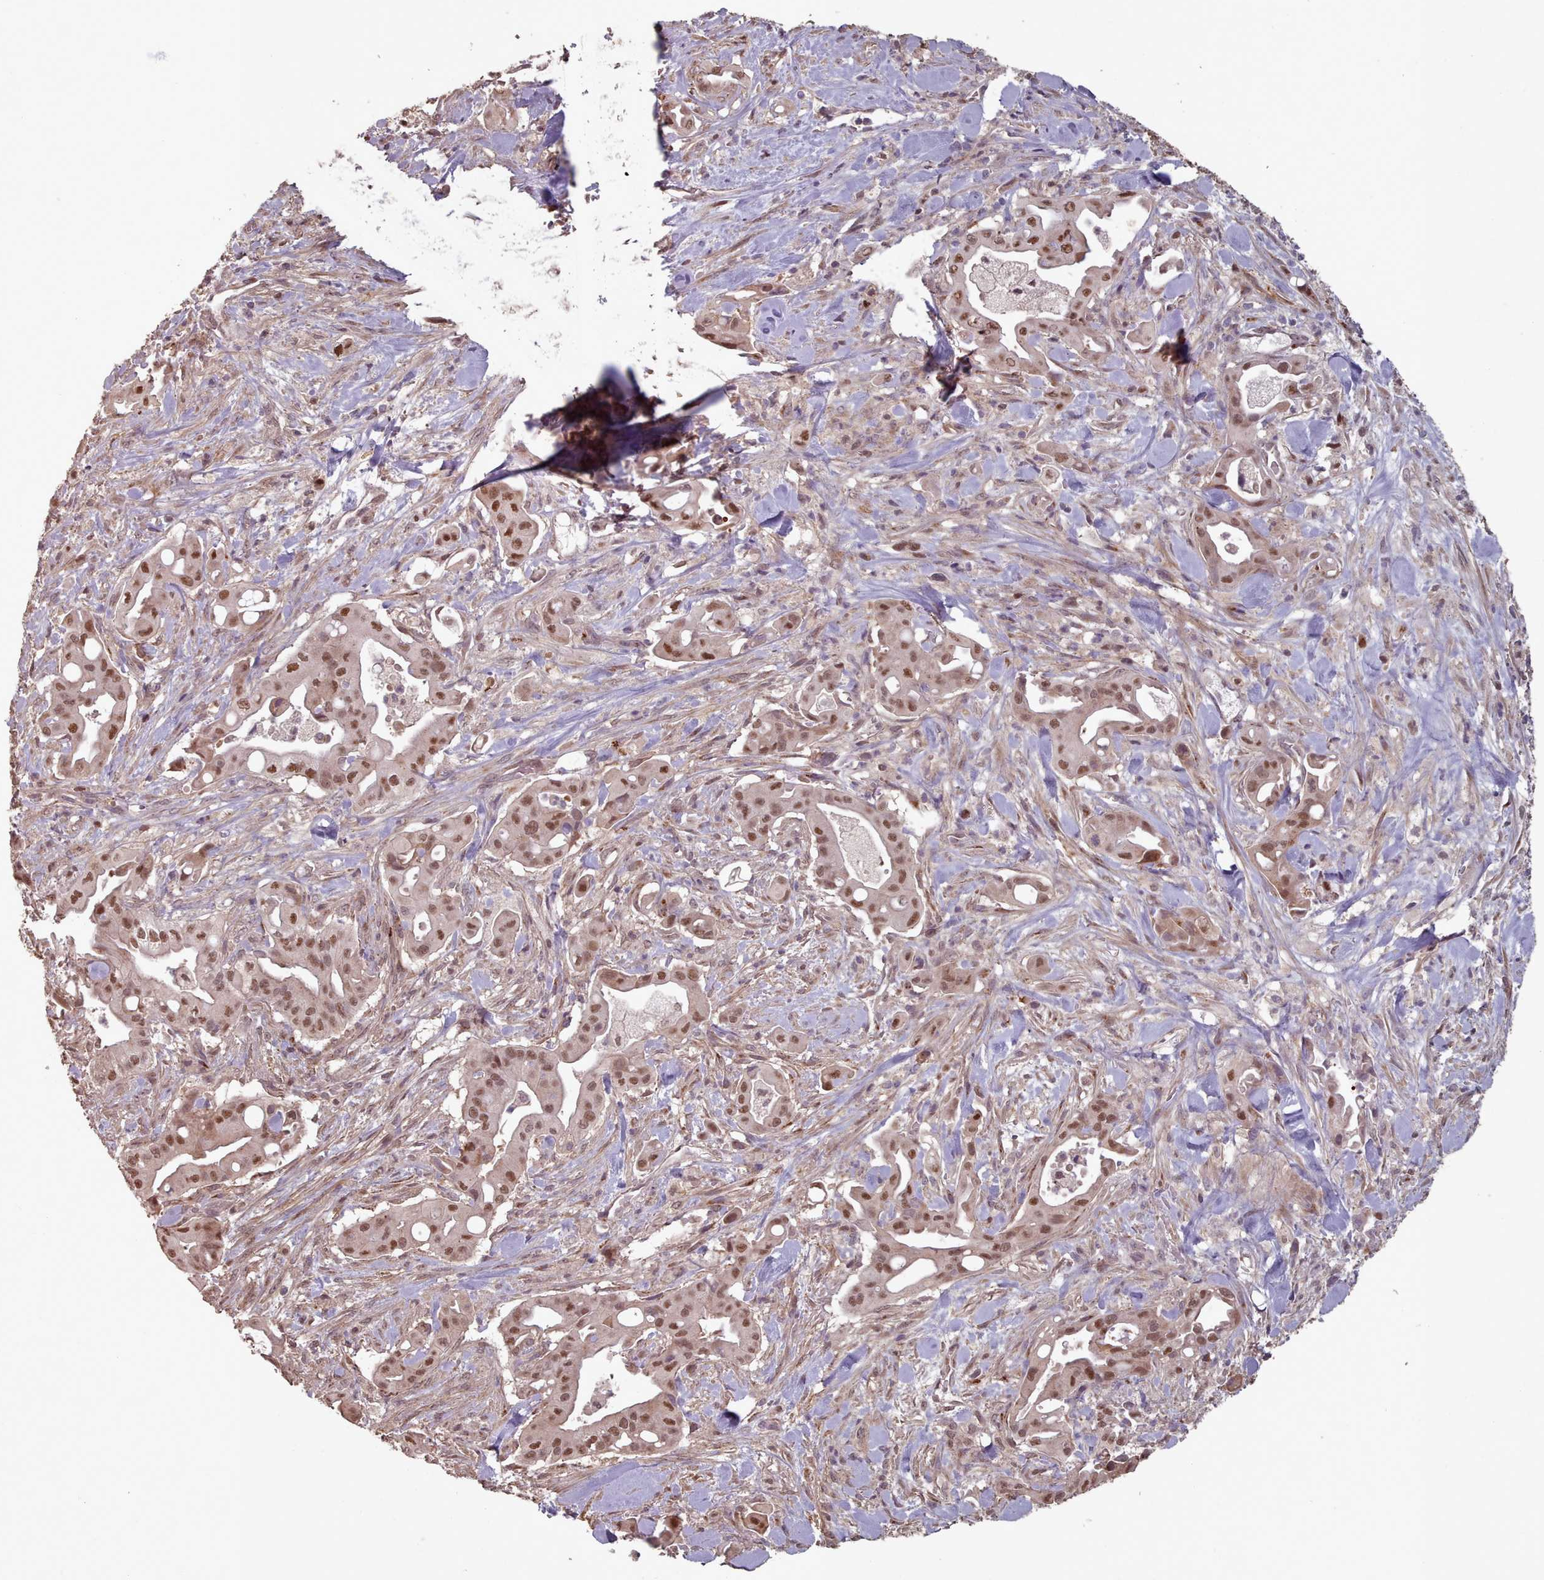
{"staining": {"intensity": "moderate", "quantity": ">75%", "location": "nuclear"}, "tissue": "liver cancer", "cell_type": "Tumor cells", "image_type": "cancer", "snomed": [{"axis": "morphology", "description": "Cholangiocarcinoma"}, {"axis": "topography", "description": "Liver"}], "caption": "There is medium levels of moderate nuclear expression in tumor cells of cholangiocarcinoma (liver), as demonstrated by immunohistochemical staining (brown color).", "gene": "ERCC6L", "patient": {"sex": "female", "age": 68}}